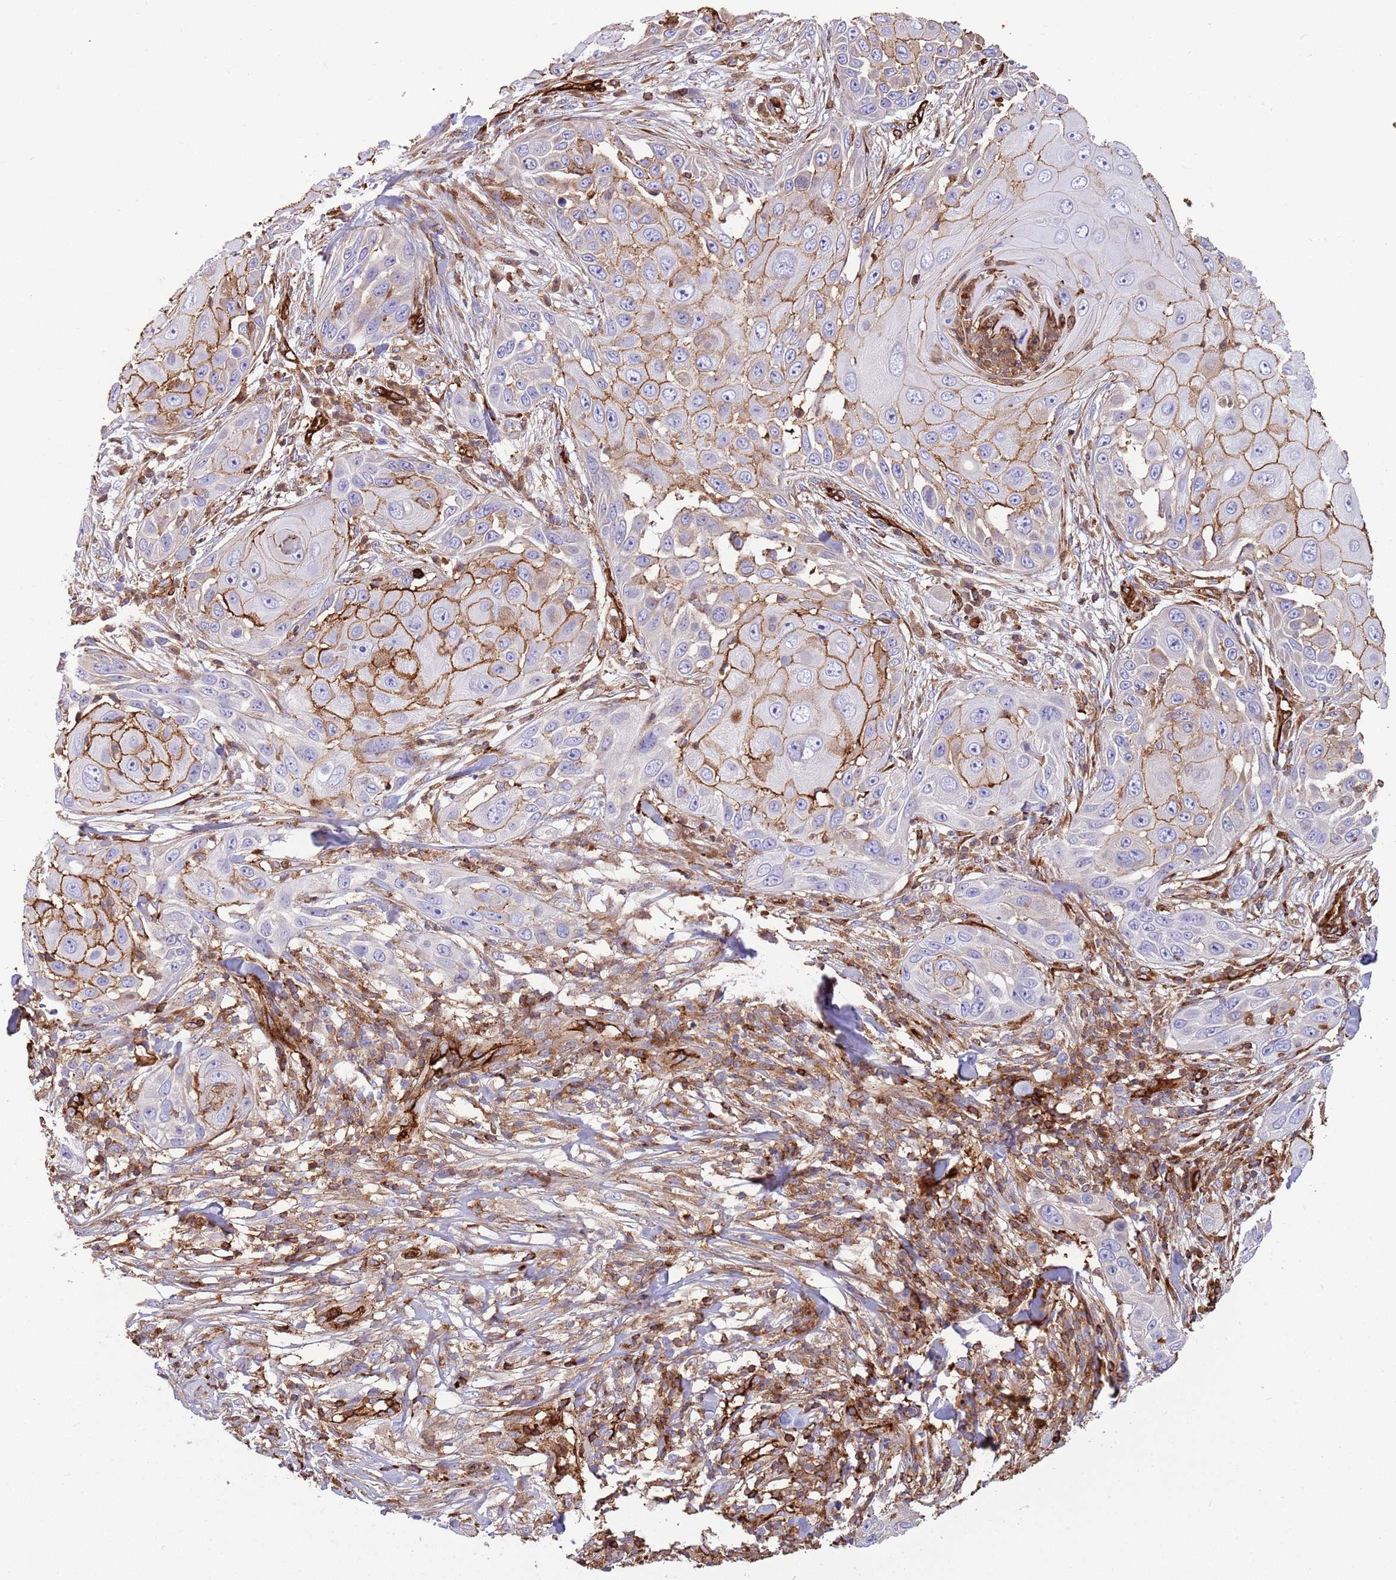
{"staining": {"intensity": "moderate", "quantity": "25%-75%", "location": "cytoplasmic/membranous"}, "tissue": "skin cancer", "cell_type": "Tumor cells", "image_type": "cancer", "snomed": [{"axis": "morphology", "description": "Squamous cell carcinoma, NOS"}, {"axis": "topography", "description": "Skin"}], "caption": "Protein staining of squamous cell carcinoma (skin) tissue shows moderate cytoplasmic/membranous staining in approximately 25%-75% of tumor cells. Ihc stains the protein in brown and the nuclei are stained blue.", "gene": "KBTBD7", "patient": {"sex": "female", "age": 44}}